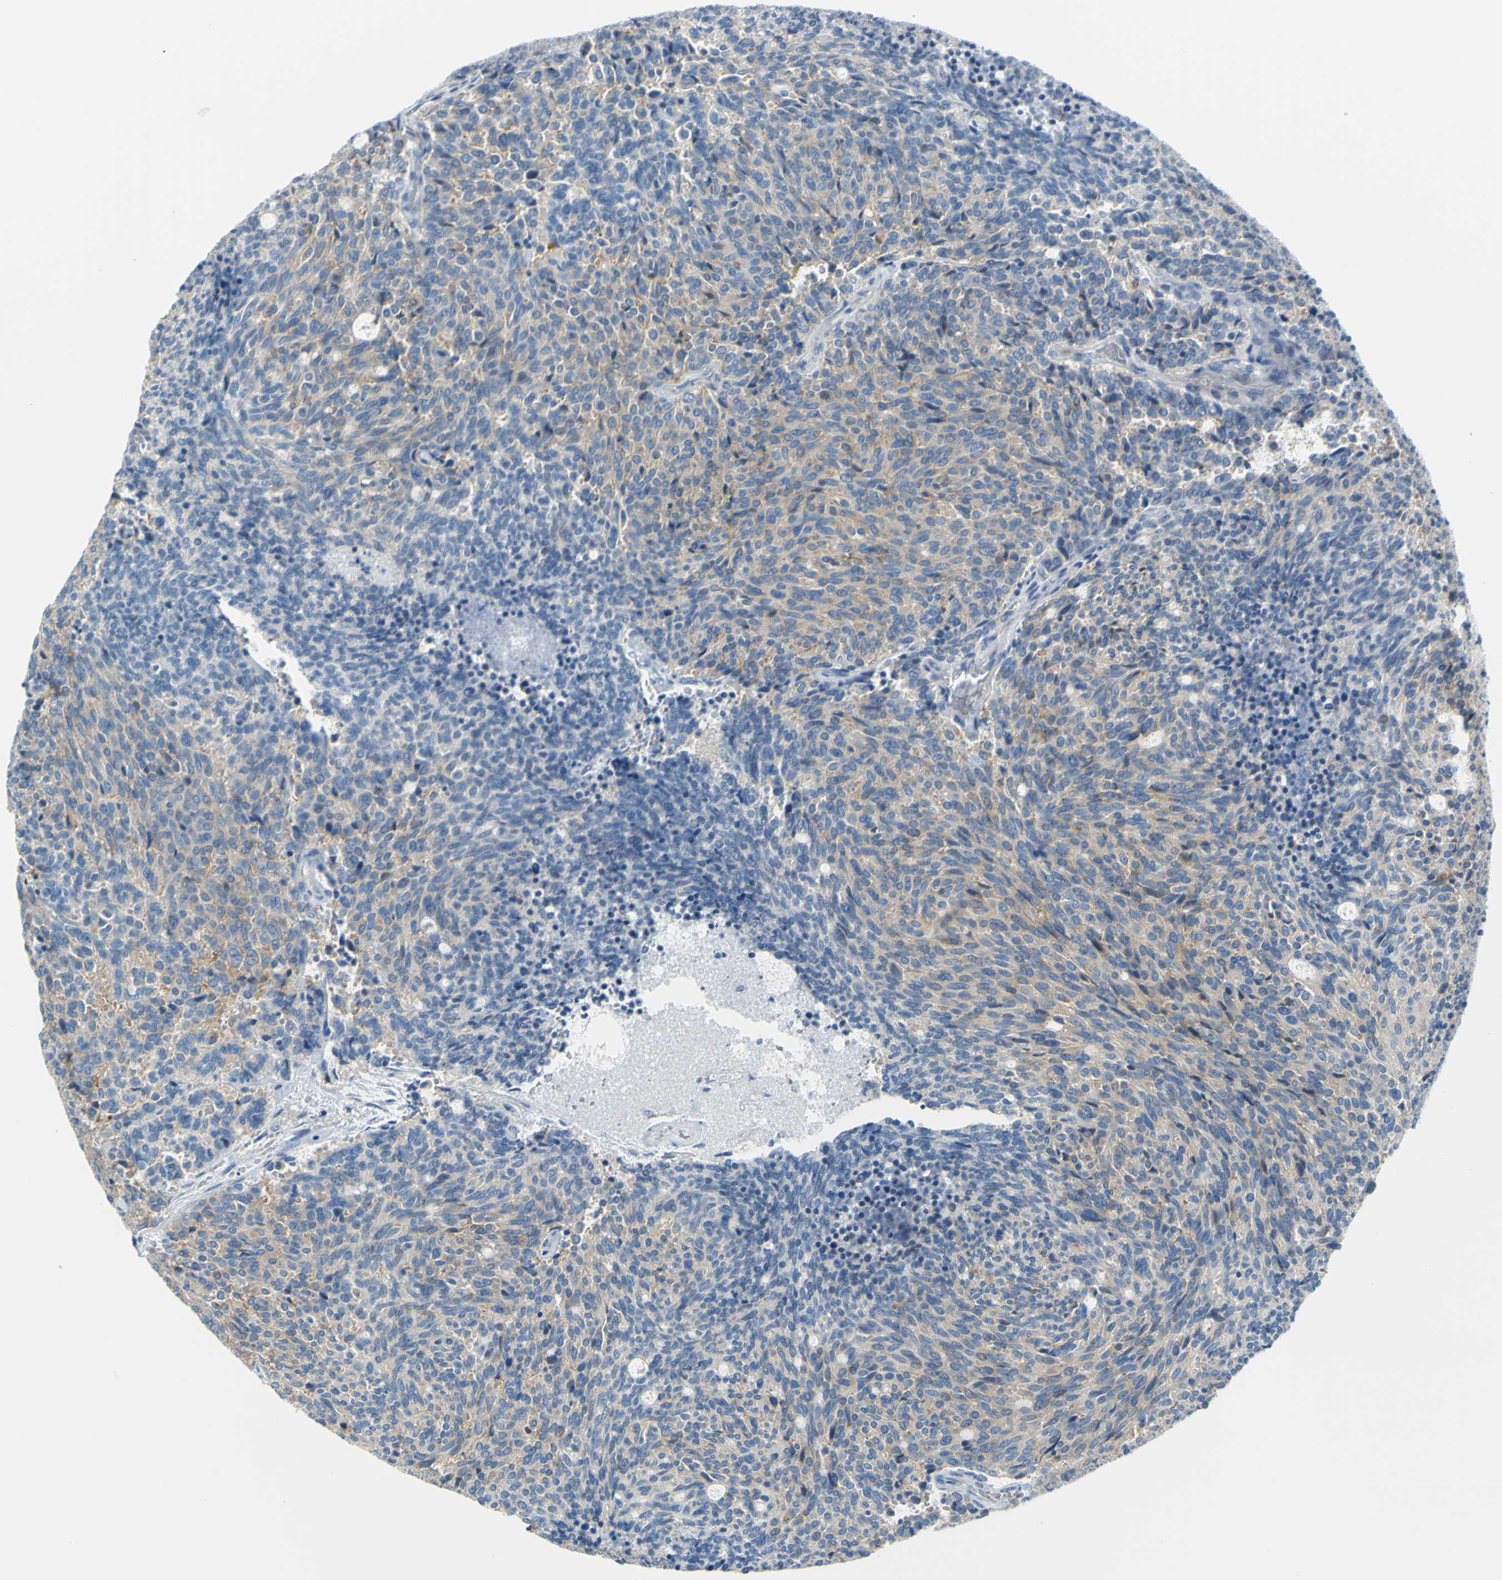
{"staining": {"intensity": "weak", "quantity": ">75%", "location": "cytoplasmic/membranous"}, "tissue": "carcinoid", "cell_type": "Tumor cells", "image_type": "cancer", "snomed": [{"axis": "morphology", "description": "Carcinoid, malignant, NOS"}, {"axis": "topography", "description": "Pancreas"}], "caption": "Carcinoid stained for a protein shows weak cytoplasmic/membranous positivity in tumor cells.", "gene": "FRMD4B", "patient": {"sex": "female", "age": 54}}